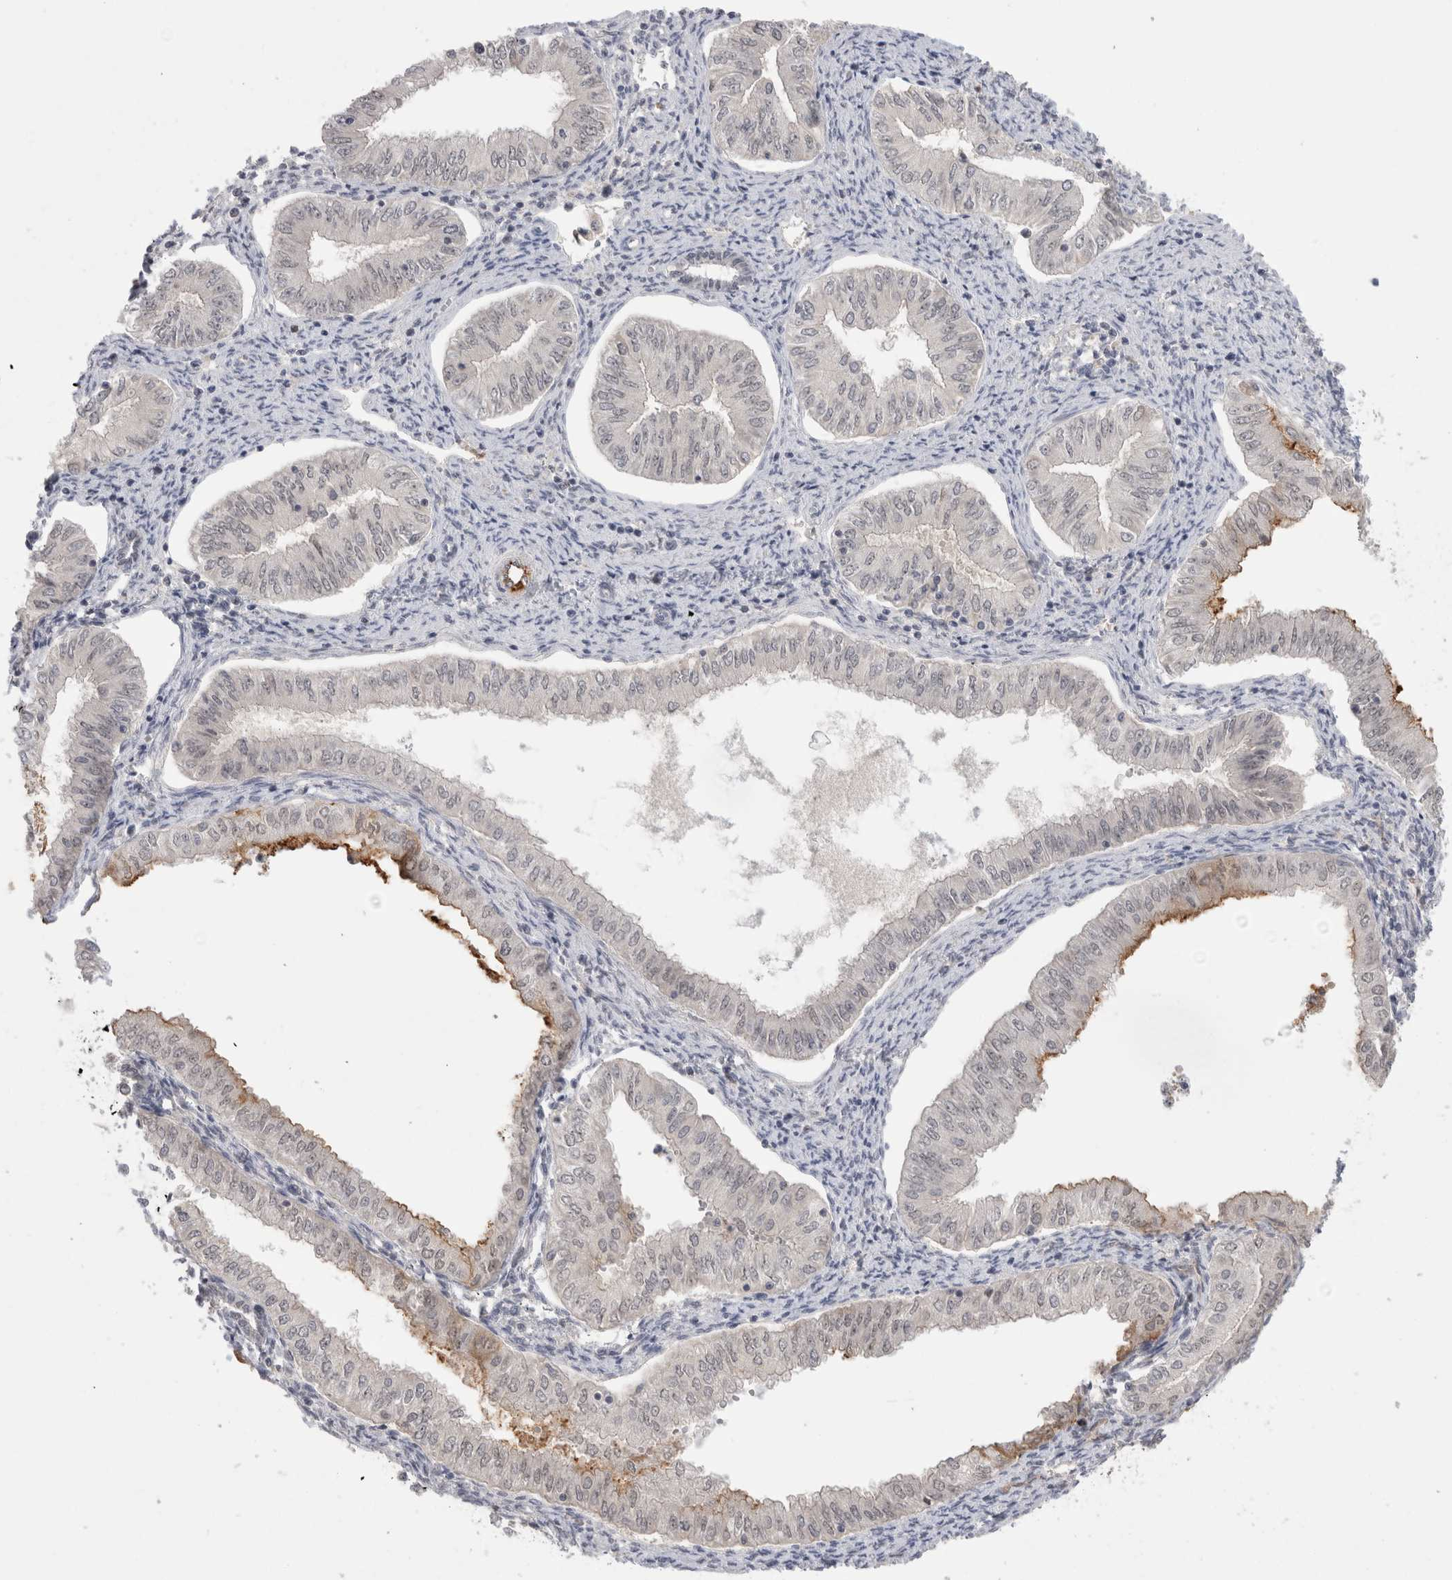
{"staining": {"intensity": "negative", "quantity": "none", "location": "none"}, "tissue": "endometrial cancer", "cell_type": "Tumor cells", "image_type": "cancer", "snomed": [{"axis": "morphology", "description": "Normal tissue, NOS"}, {"axis": "morphology", "description": "Adenocarcinoma, NOS"}, {"axis": "topography", "description": "Endometrium"}], "caption": "The histopathology image demonstrates no staining of tumor cells in endometrial adenocarcinoma.", "gene": "ZNF24", "patient": {"sex": "female", "age": 53}}